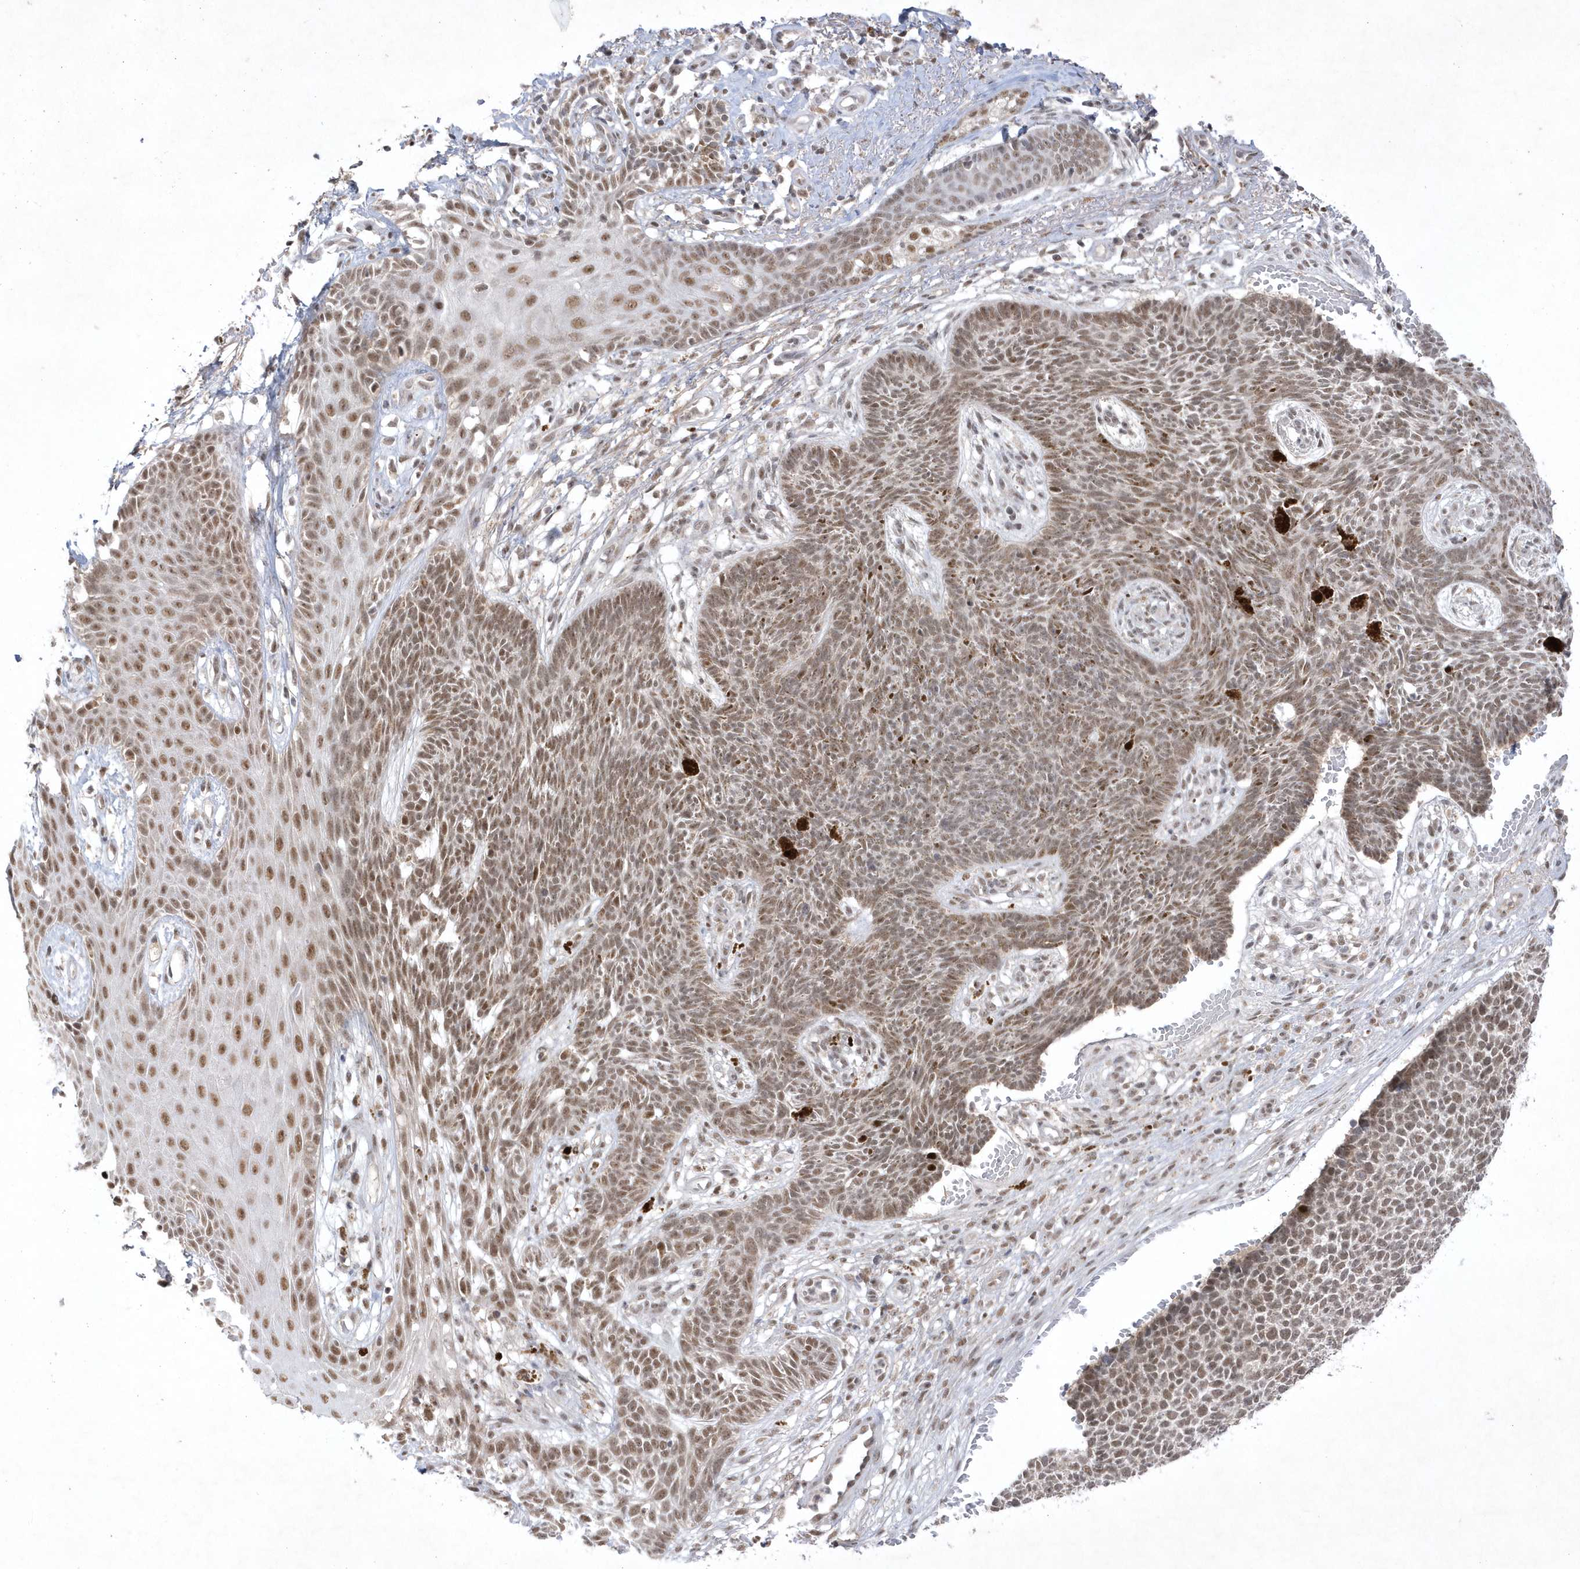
{"staining": {"intensity": "moderate", "quantity": ">75%", "location": "nuclear"}, "tissue": "skin cancer", "cell_type": "Tumor cells", "image_type": "cancer", "snomed": [{"axis": "morphology", "description": "Basal cell carcinoma"}, {"axis": "topography", "description": "Skin"}], "caption": "Basal cell carcinoma (skin) tissue reveals moderate nuclear positivity in approximately >75% of tumor cells", "gene": "CPSF3", "patient": {"sex": "female", "age": 84}}